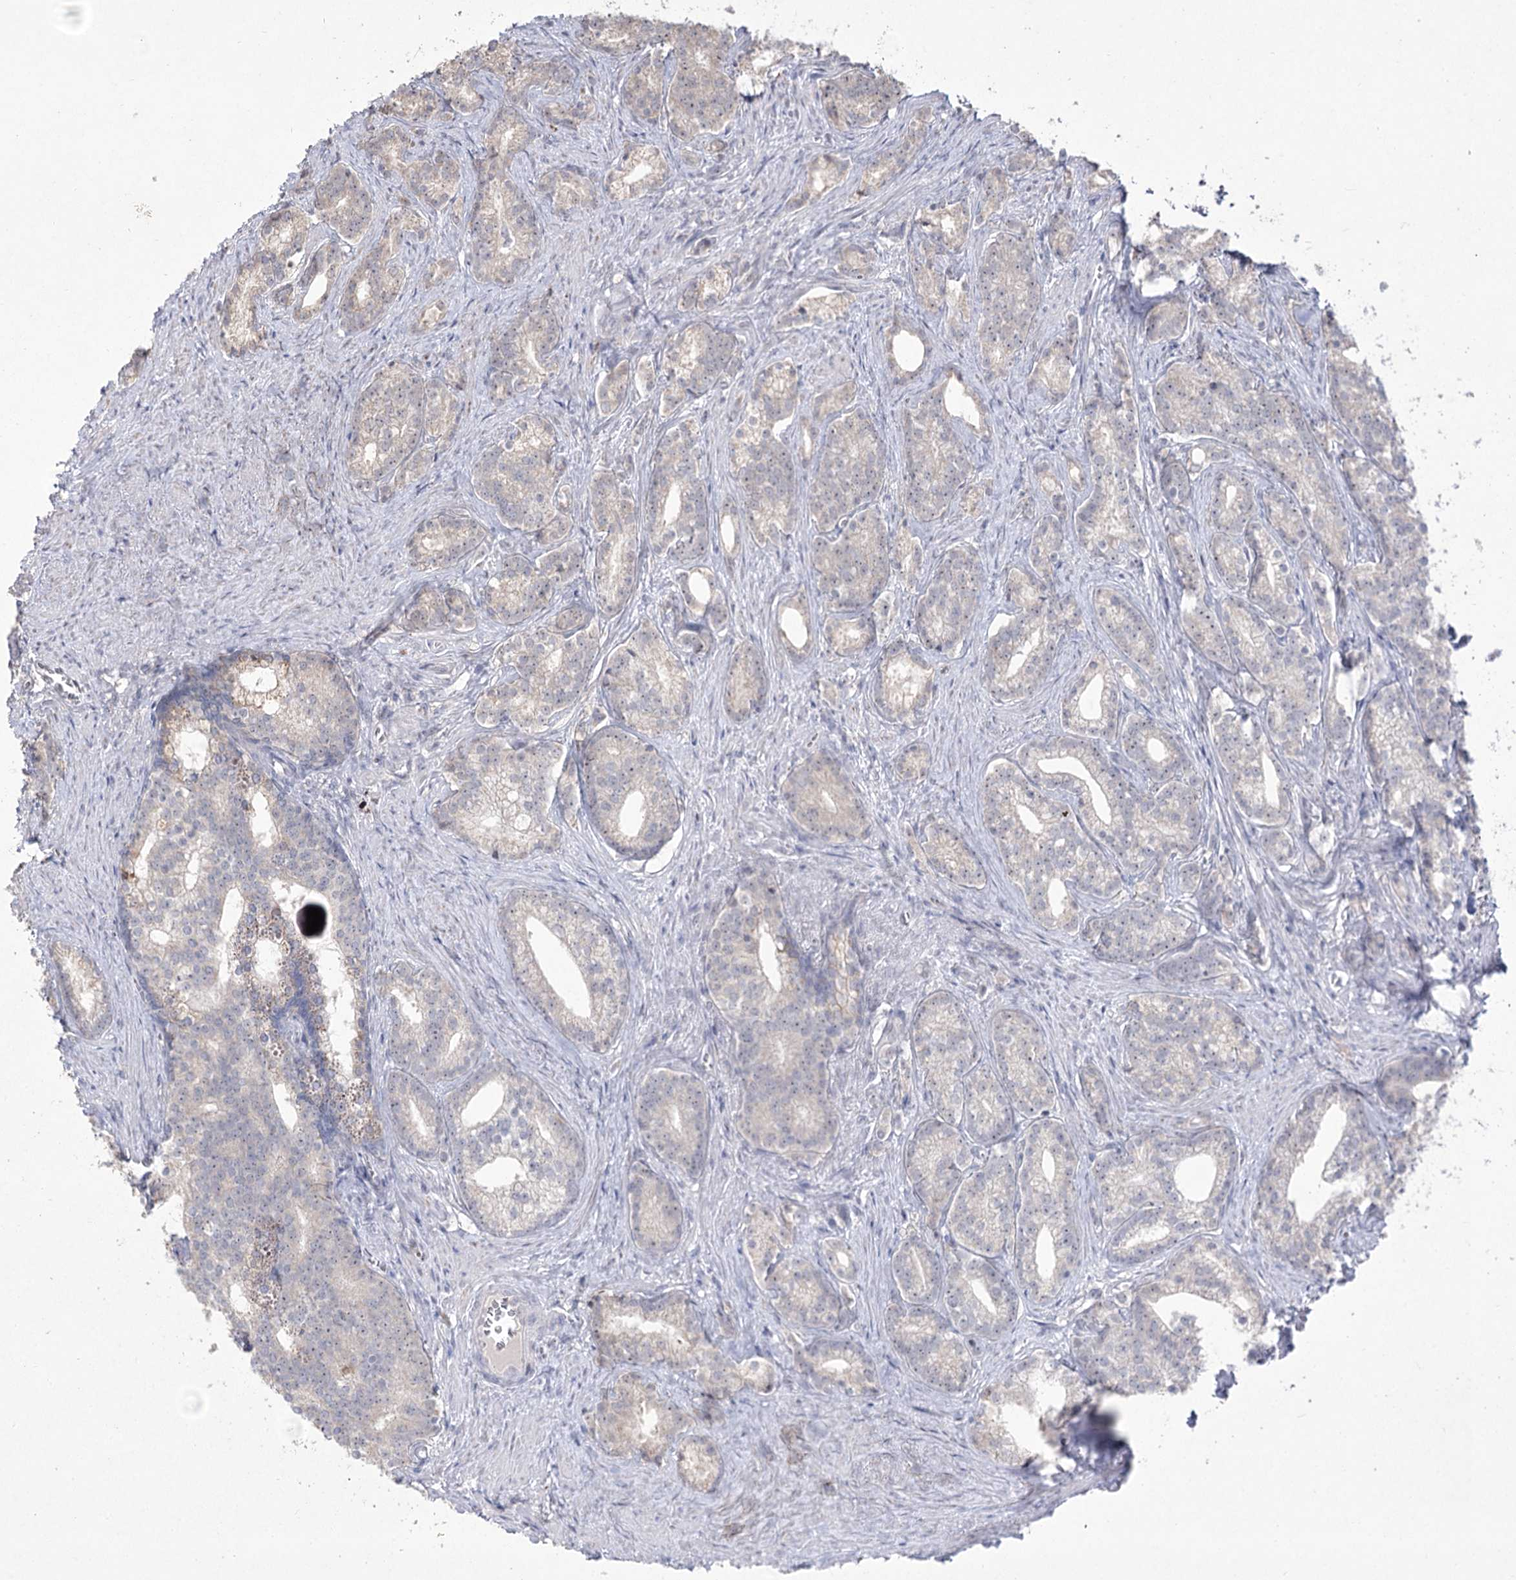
{"staining": {"intensity": "weak", "quantity": "25%-75%", "location": "nuclear"}, "tissue": "prostate cancer", "cell_type": "Tumor cells", "image_type": "cancer", "snomed": [{"axis": "morphology", "description": "Adenocarcinoma, Low grade"}, {"axis": "topography", "description": "Prostate"}], "caption": "Immunohistochemistry (DAB (3,3'-diaminobenzidine)) staining of human prostate adenocarcinoma (low-grade) shows weak nuclear protein expression in approximately 25%-75% of tumor cells.", "gene": "DDX50", "patient": {"sex": "male", "age": 71}}